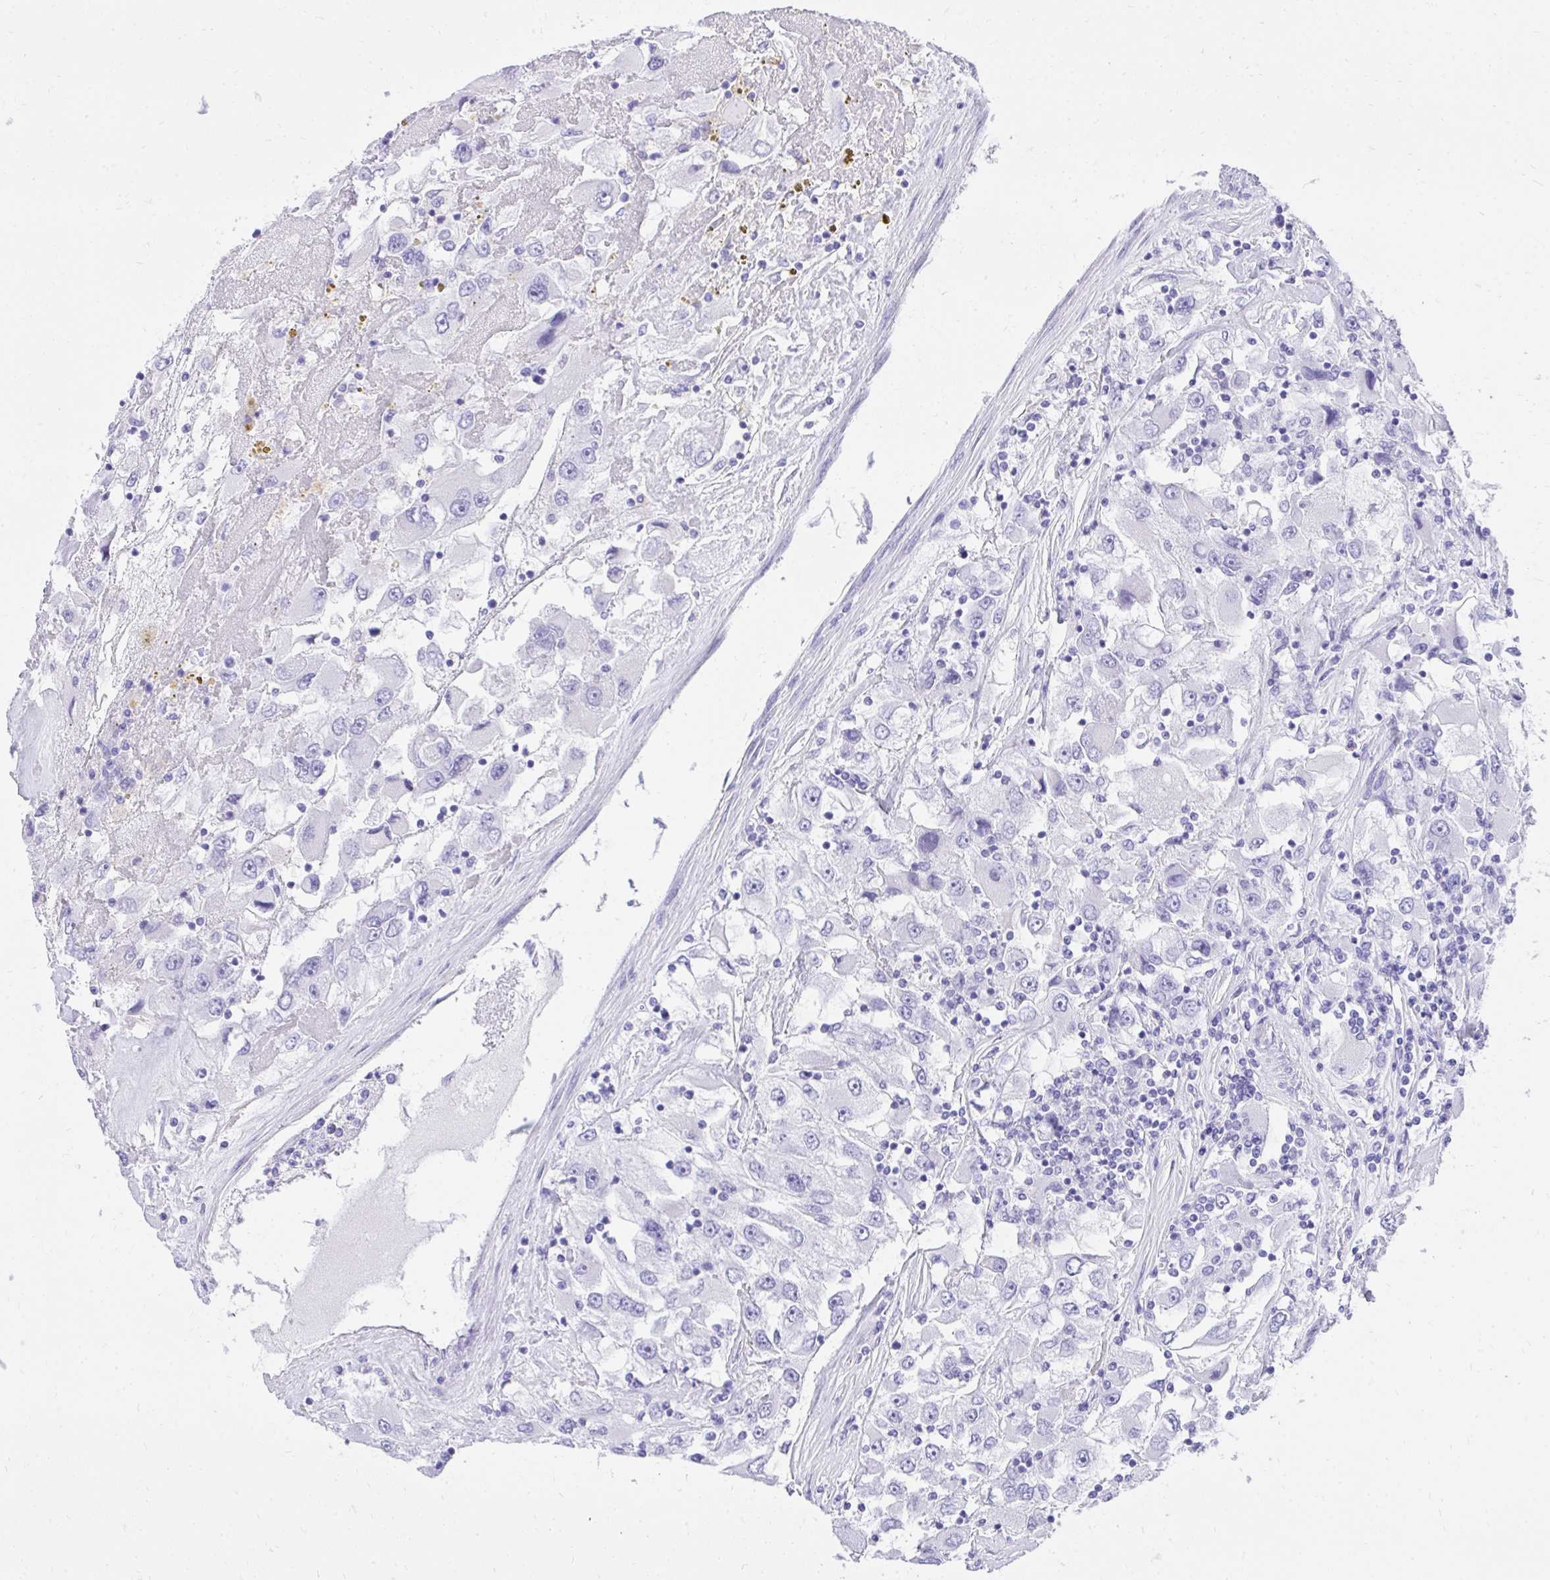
{"staining": {"intensity": "negative", "quantity": "none", "location": "none"}, "tissue": "renal cancer", "cell_type": "Tumor cells", "image_type": "cancer", "snomed": [{"axis": "morphology", "description": "Adenocarcinoma, NOS"}, {"axis": "topography", "description": "Kidney"}], "caption": "Immunohistochemistry histopathology image of human renal cancer stained for a protein (brown), which shows no staining in tumor cells.", "gene": "KCNN4", "patient": {"sex": "female", "age": 52}}